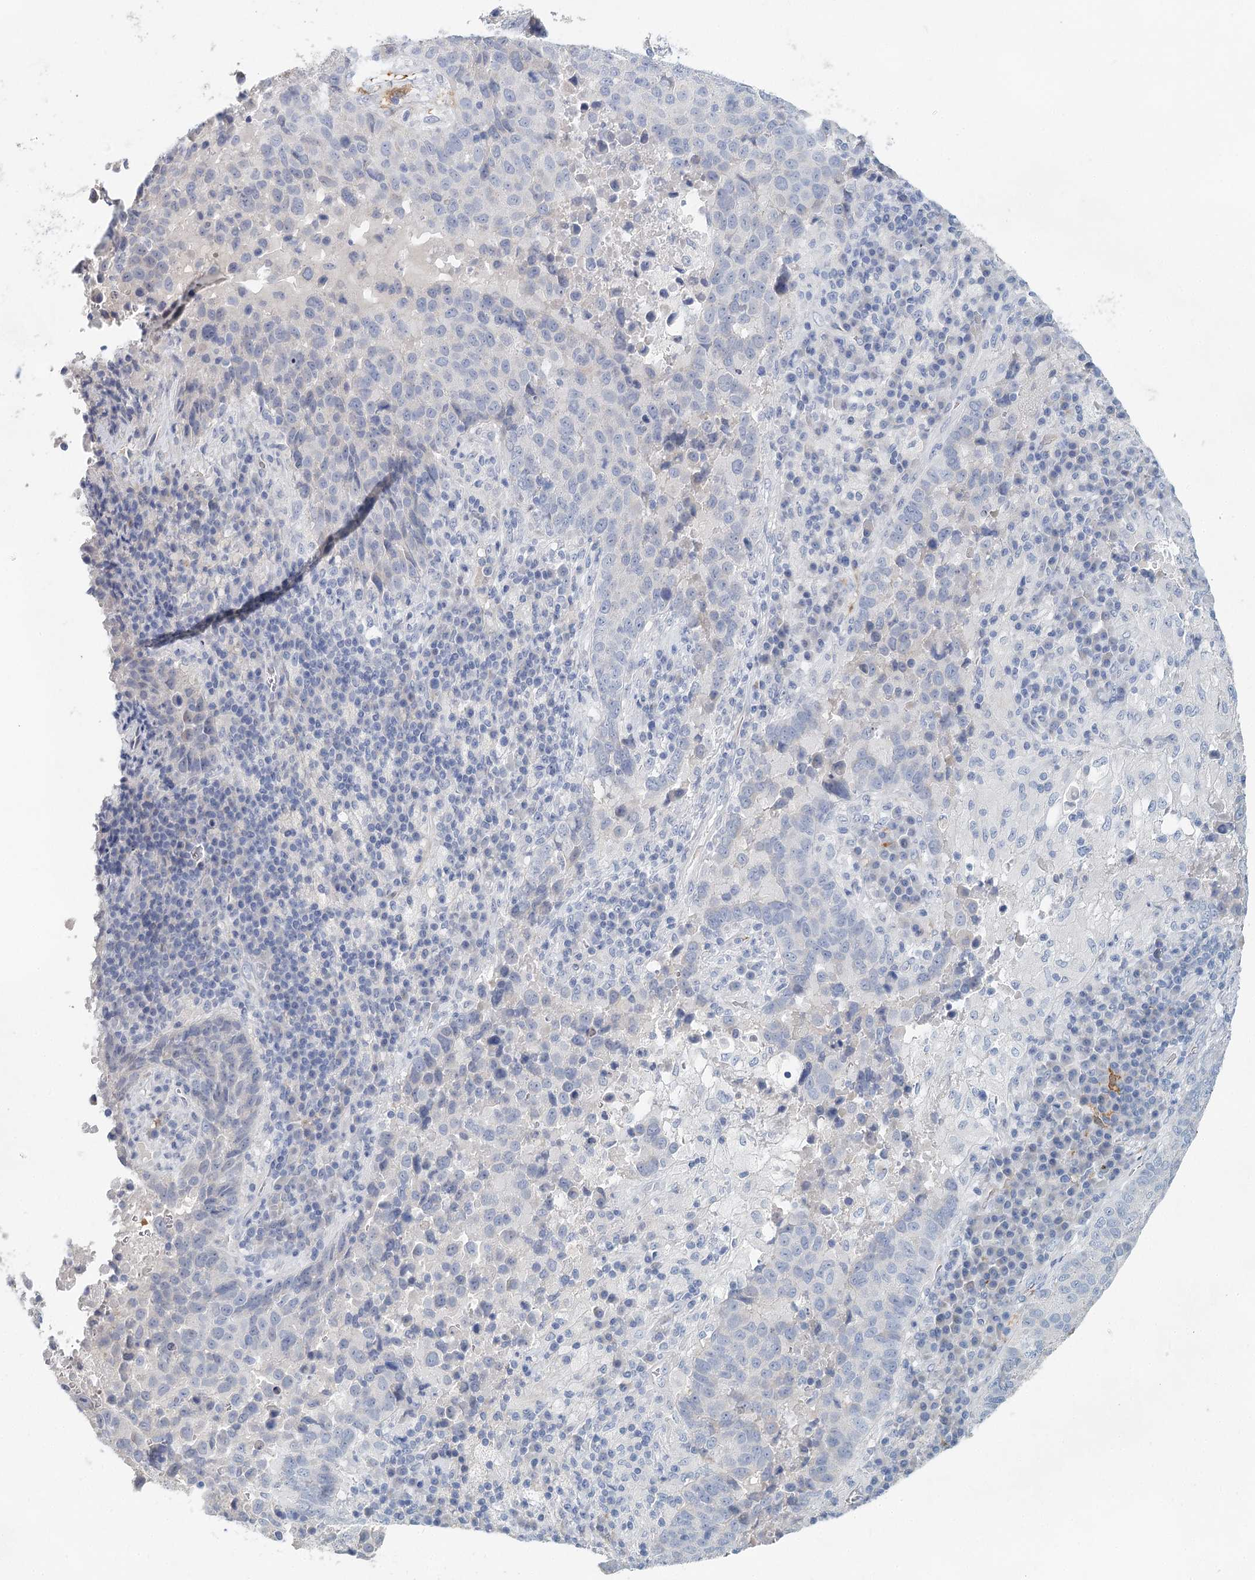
{"staining": {"intensity": "negative", "quantity": "none", "location": "none"}, "tissue": "lung cancer", "cell_type": "Tumor cells", "image_type": "cancer", "snomed": [{"axis": "morphology", "description": "Squamous cell carcinoma, NOS"}, {"axis": "topography", "description": "Lung"}], "caption": "Immunohistochemical staining of human lung cancer (squamous cell carcinoma) shows no significant positivity in tumor cells. (DAB (3,3'-diaminobenzidine) IHC with hematoxylin counter stain).", "gene": "SLC19A3", "patient": {"sex": "male", "age": 73}}